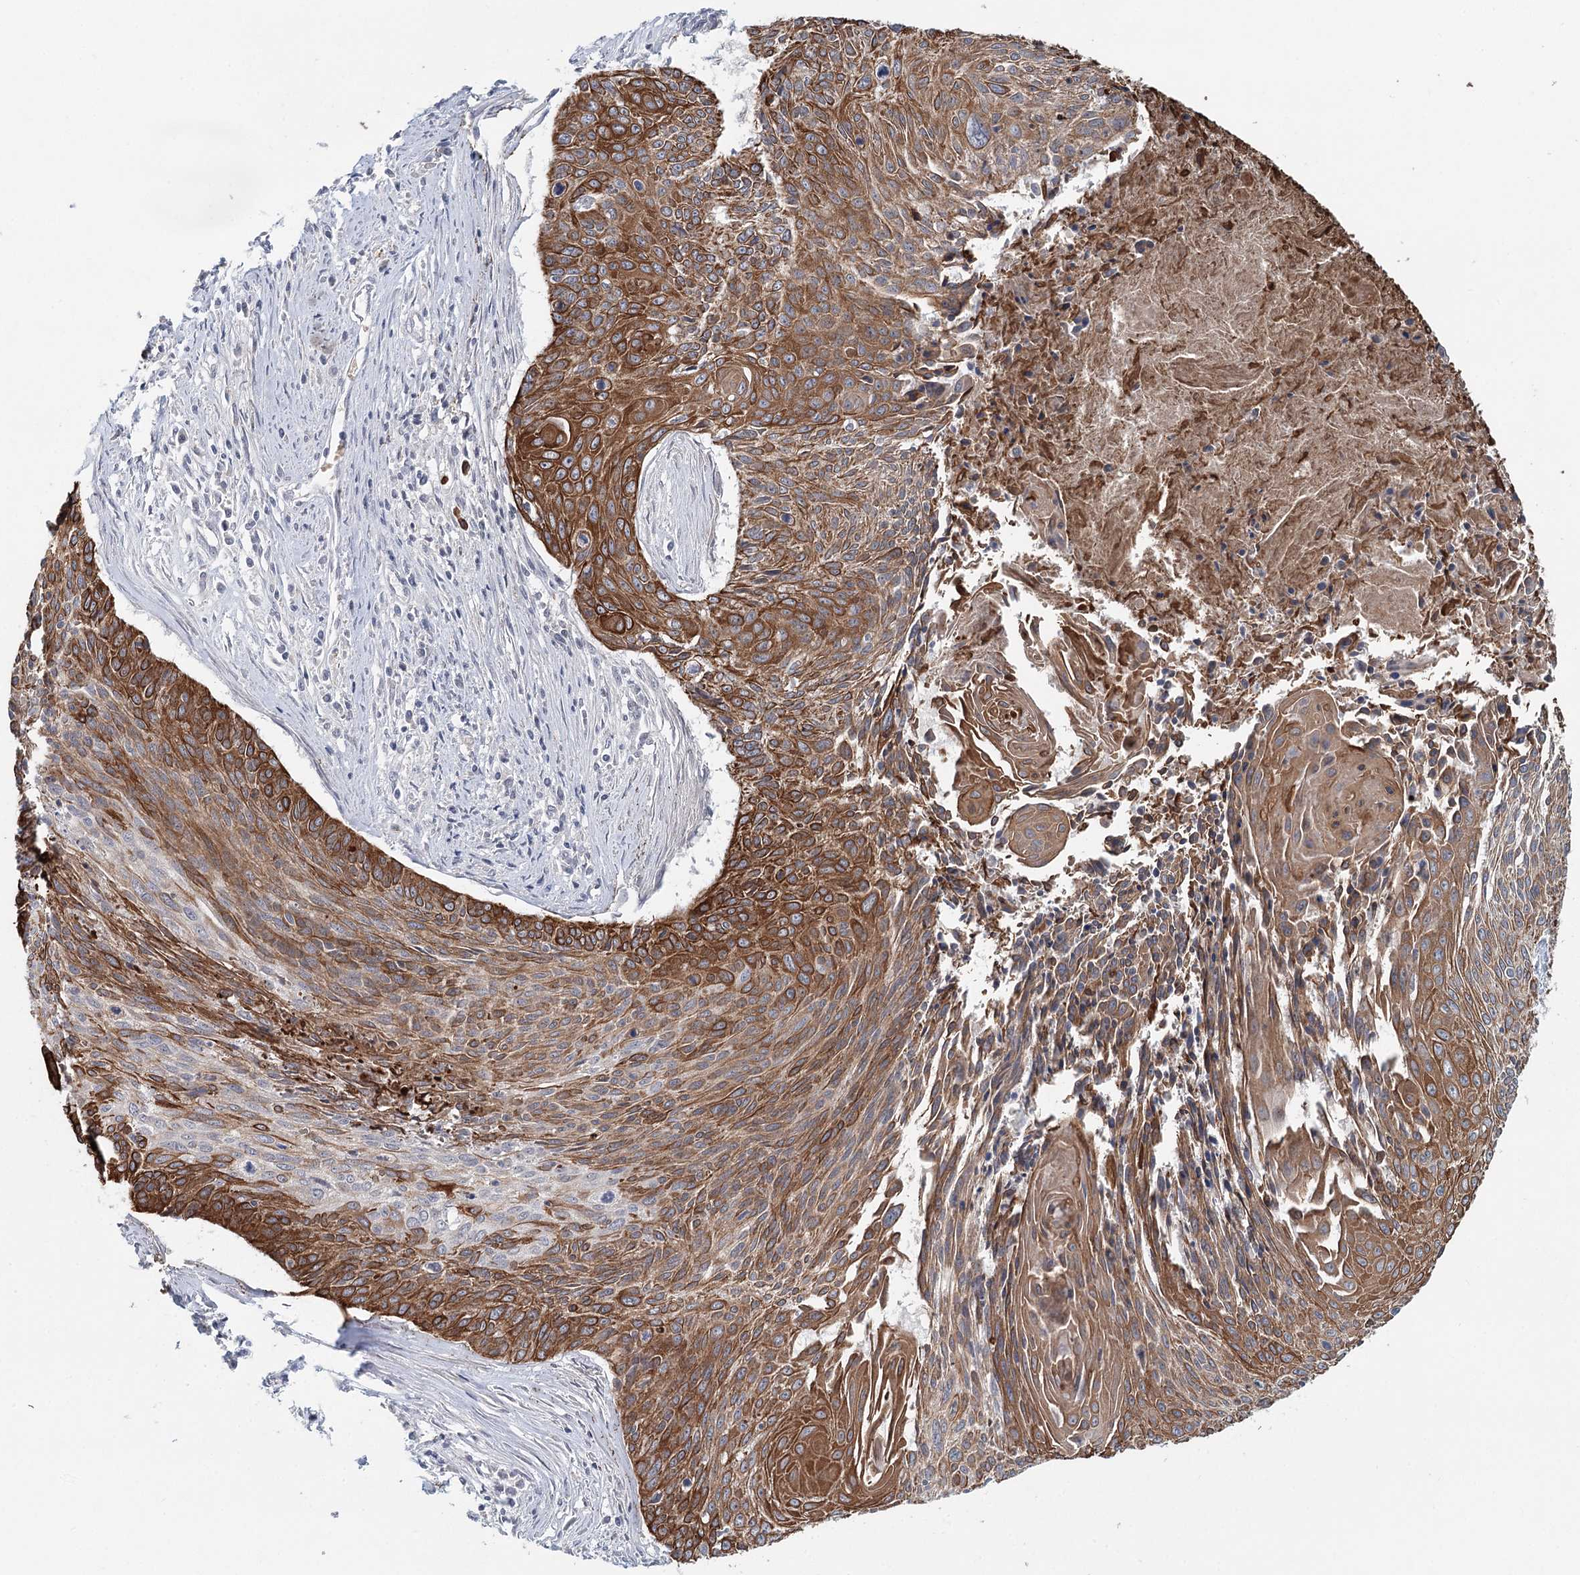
{"staining": {"intensity": "strong", "quantity": ">75%", "location": "cytoplasmic/membranous"}, "tissue": "cervical cancer", "cell_type": "Tumor cells", "image_type": "cancer", "snomed": [{"axis": "morphology", "description": "Squamous cell carcinoma, NOS"}, {"axis": "topography", "description": "Cervix"}], "caption": "Protein staining shows strong cytoplasmic/membranous expression in approximately >75% of tumor cells in cervical cancer (squamous cell carcinoma).", "gene": "FBXO7", "patient": {"sex": "female", "age": 55}}